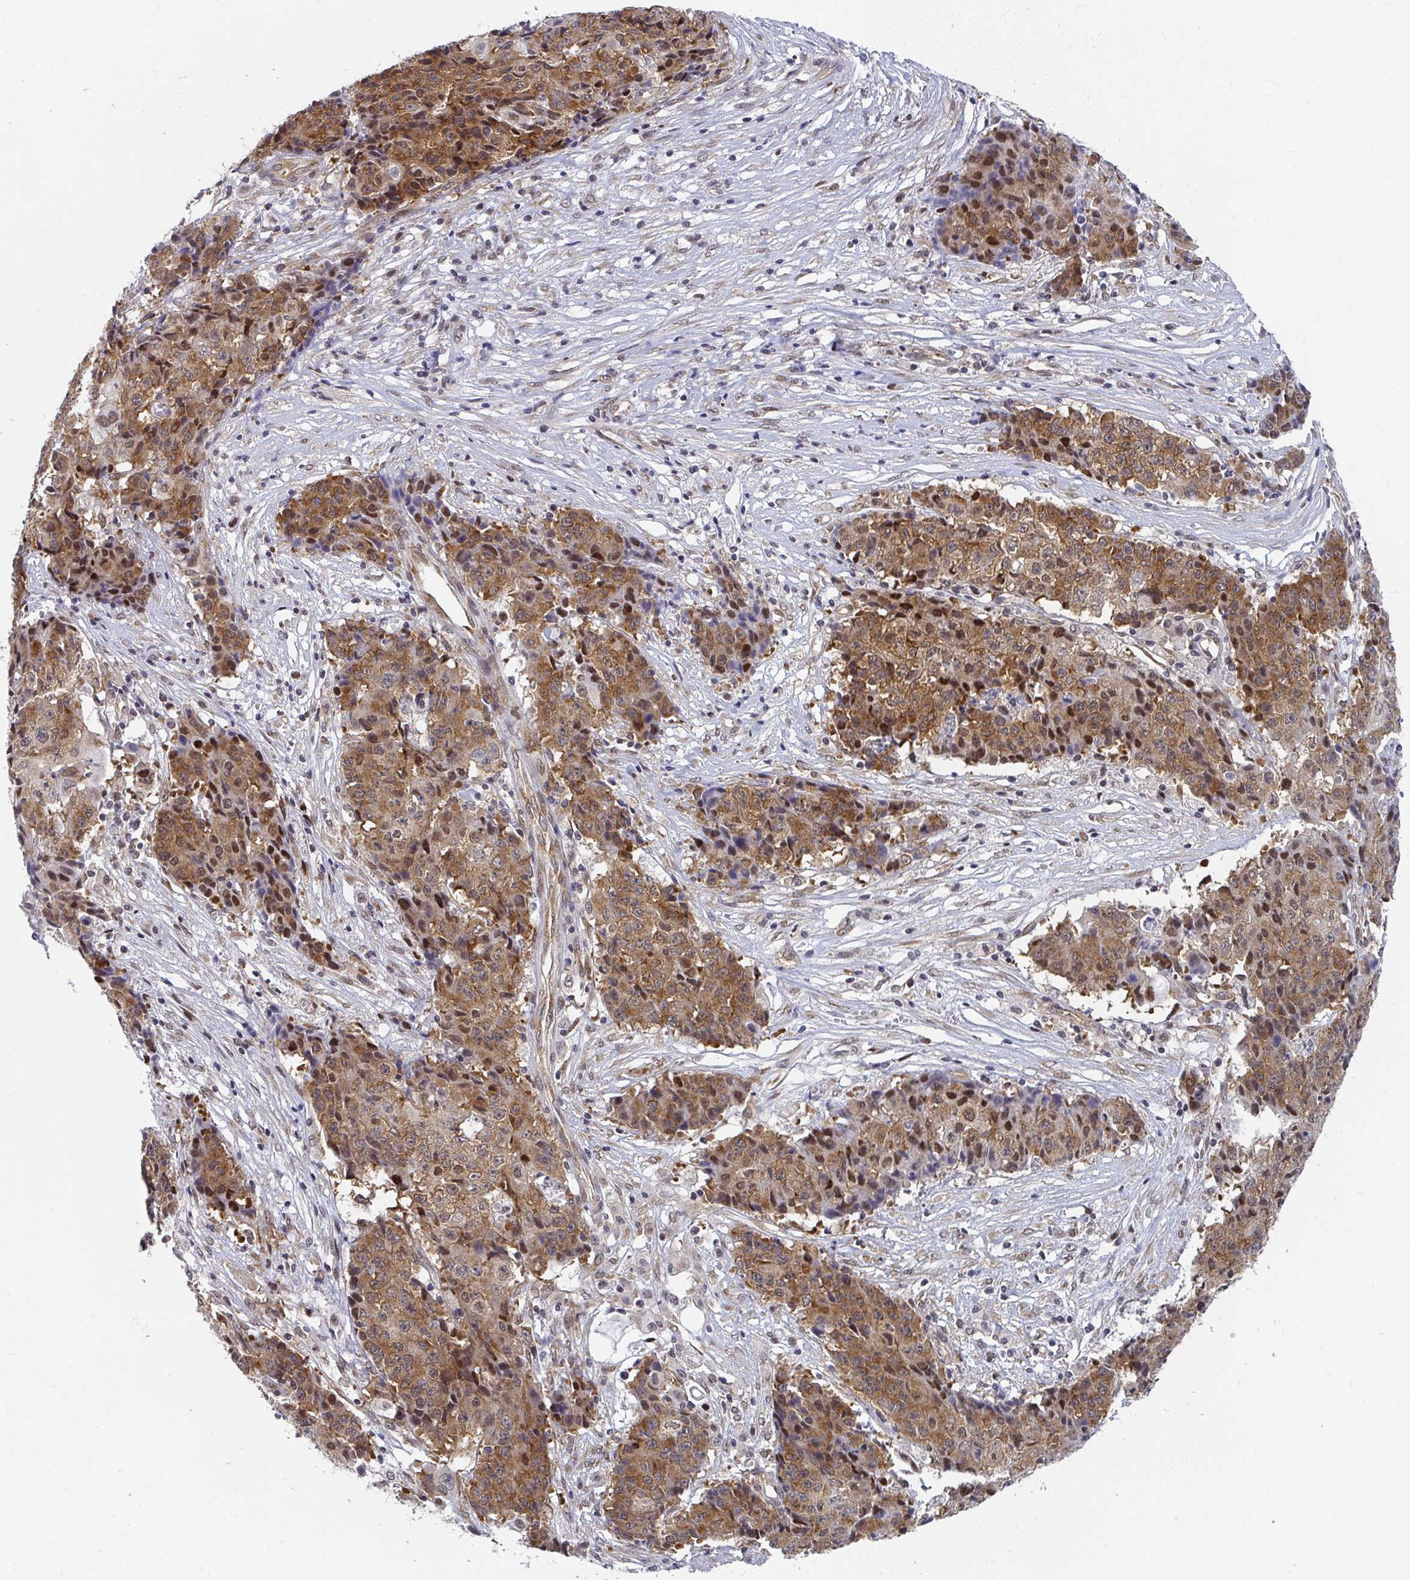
{"staining": {"intensity": "moderate", "quantity": ">75%", "location": "cytoplasmic/membranous,nuclear"}, "tissue": "ovarian cancer", "cell_type": "Tumor cells", "image_type": "cancer", "snomed": [{"axis": "morphology", "description": "Carcinoma, endometroid"}, {"axis": "topography", "description": "Ovary"}], "caption": "This histopathology image reveals endometroid carcinoma (ovarian) stained with immunohistochemistry (IHC) to label a protein in brown. The cytoplasmic/membranous and nuclear of tumor cells show moderate positivity for the protein. Nuclei are counter-stained blue.", "gene": "SYNCRIP", "patient": {"sex": "female", "age": 42}}